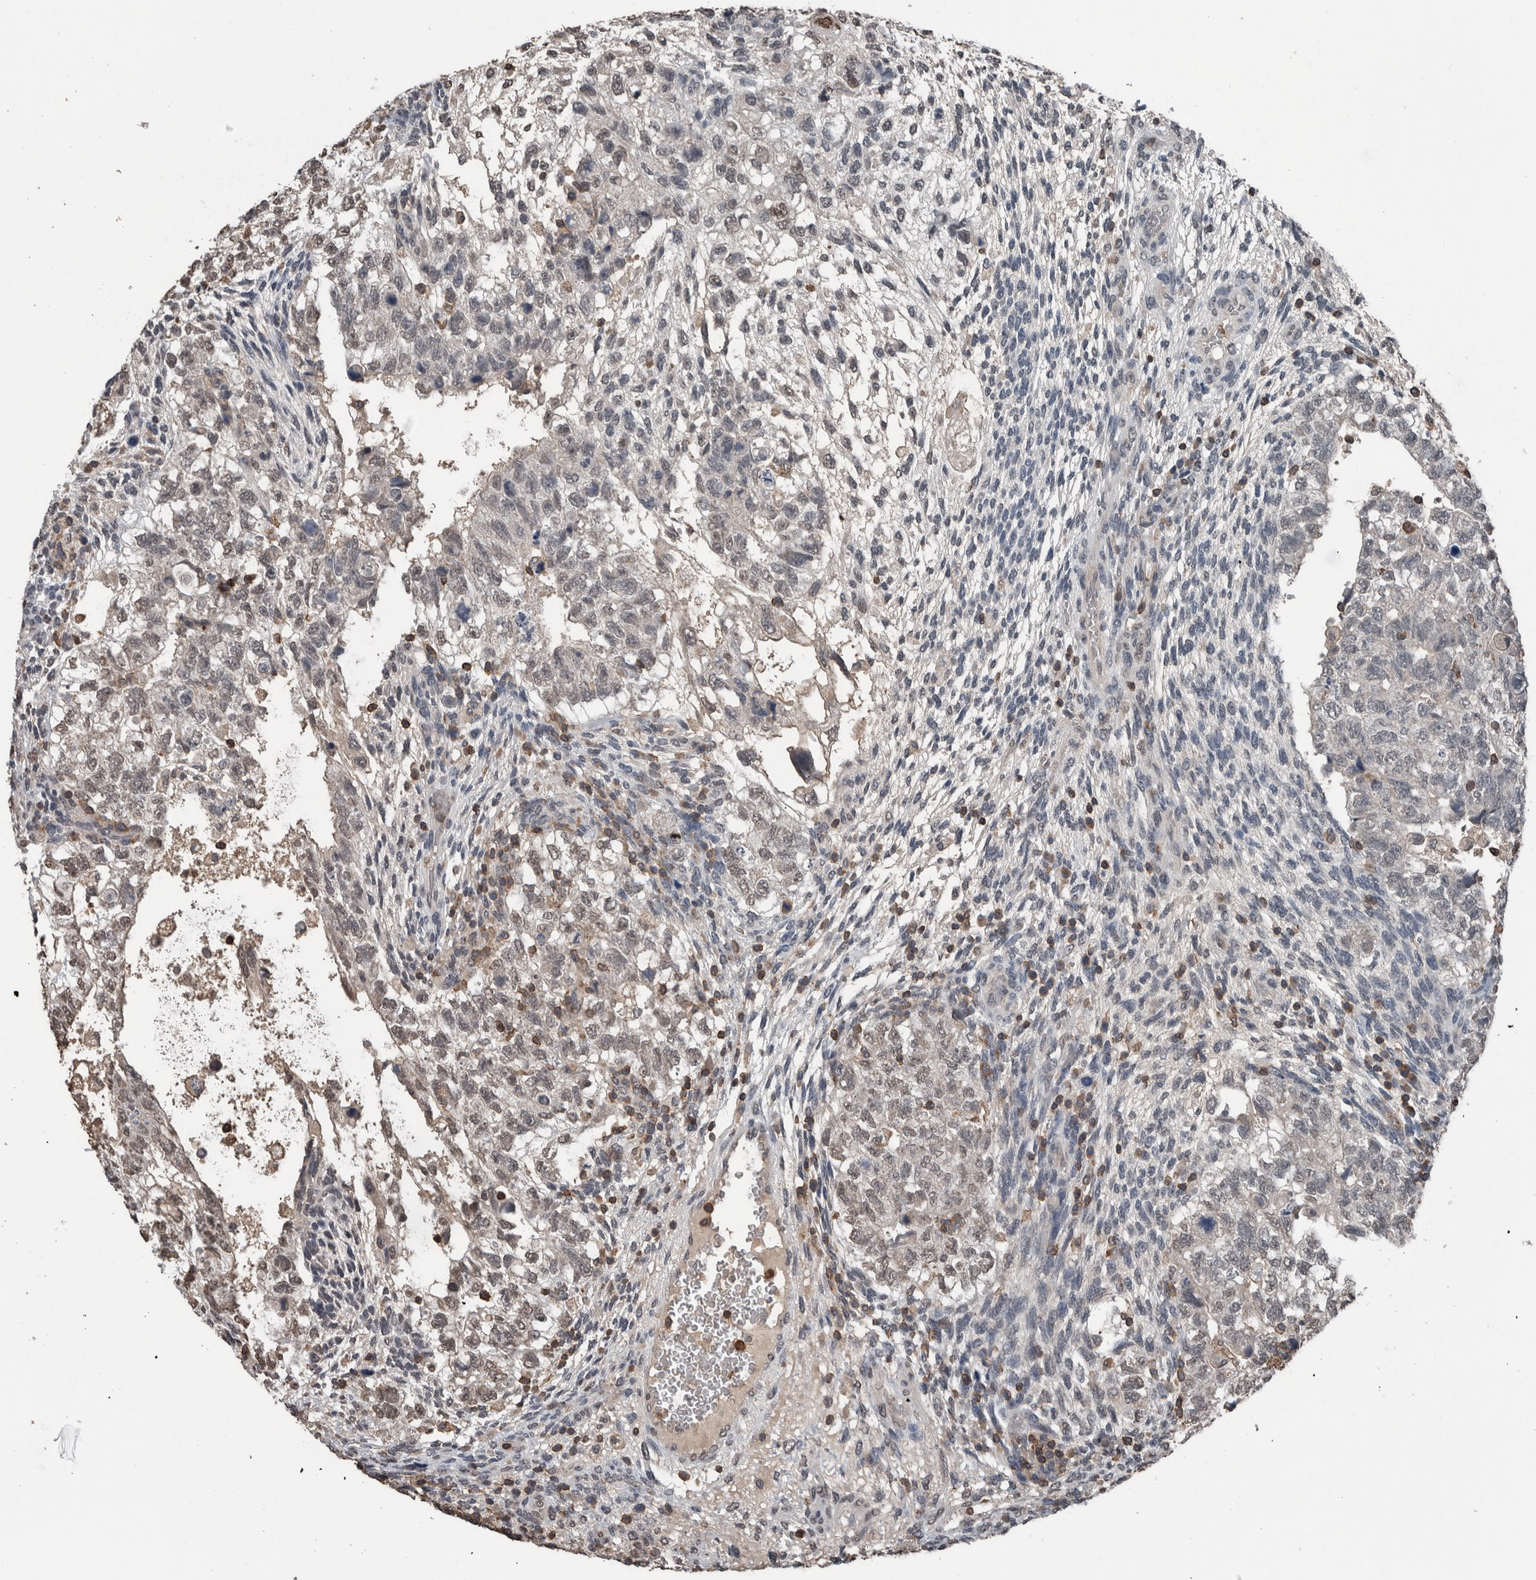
{"staining": {"intensity": "weak", "quantity": "25%-75%", "location": "nuclear"}, "tissue": "testis cancer", "cell_type": "Tumor cells", "image_type": "cancer", "snomed": [{"axis": "morphology", "description": "Carcinoma, Embryonal, NOS"}, {"axis": "topography", "description": "Testis"}], "caption": "Protein expression analysis of testis cancer (embryonal carcinoma) reveals weak nuclear staining in approximately 25%-75% of tumor cells.", "gene": "MAFF", "patient": {"sex": "male", "age": 36}}